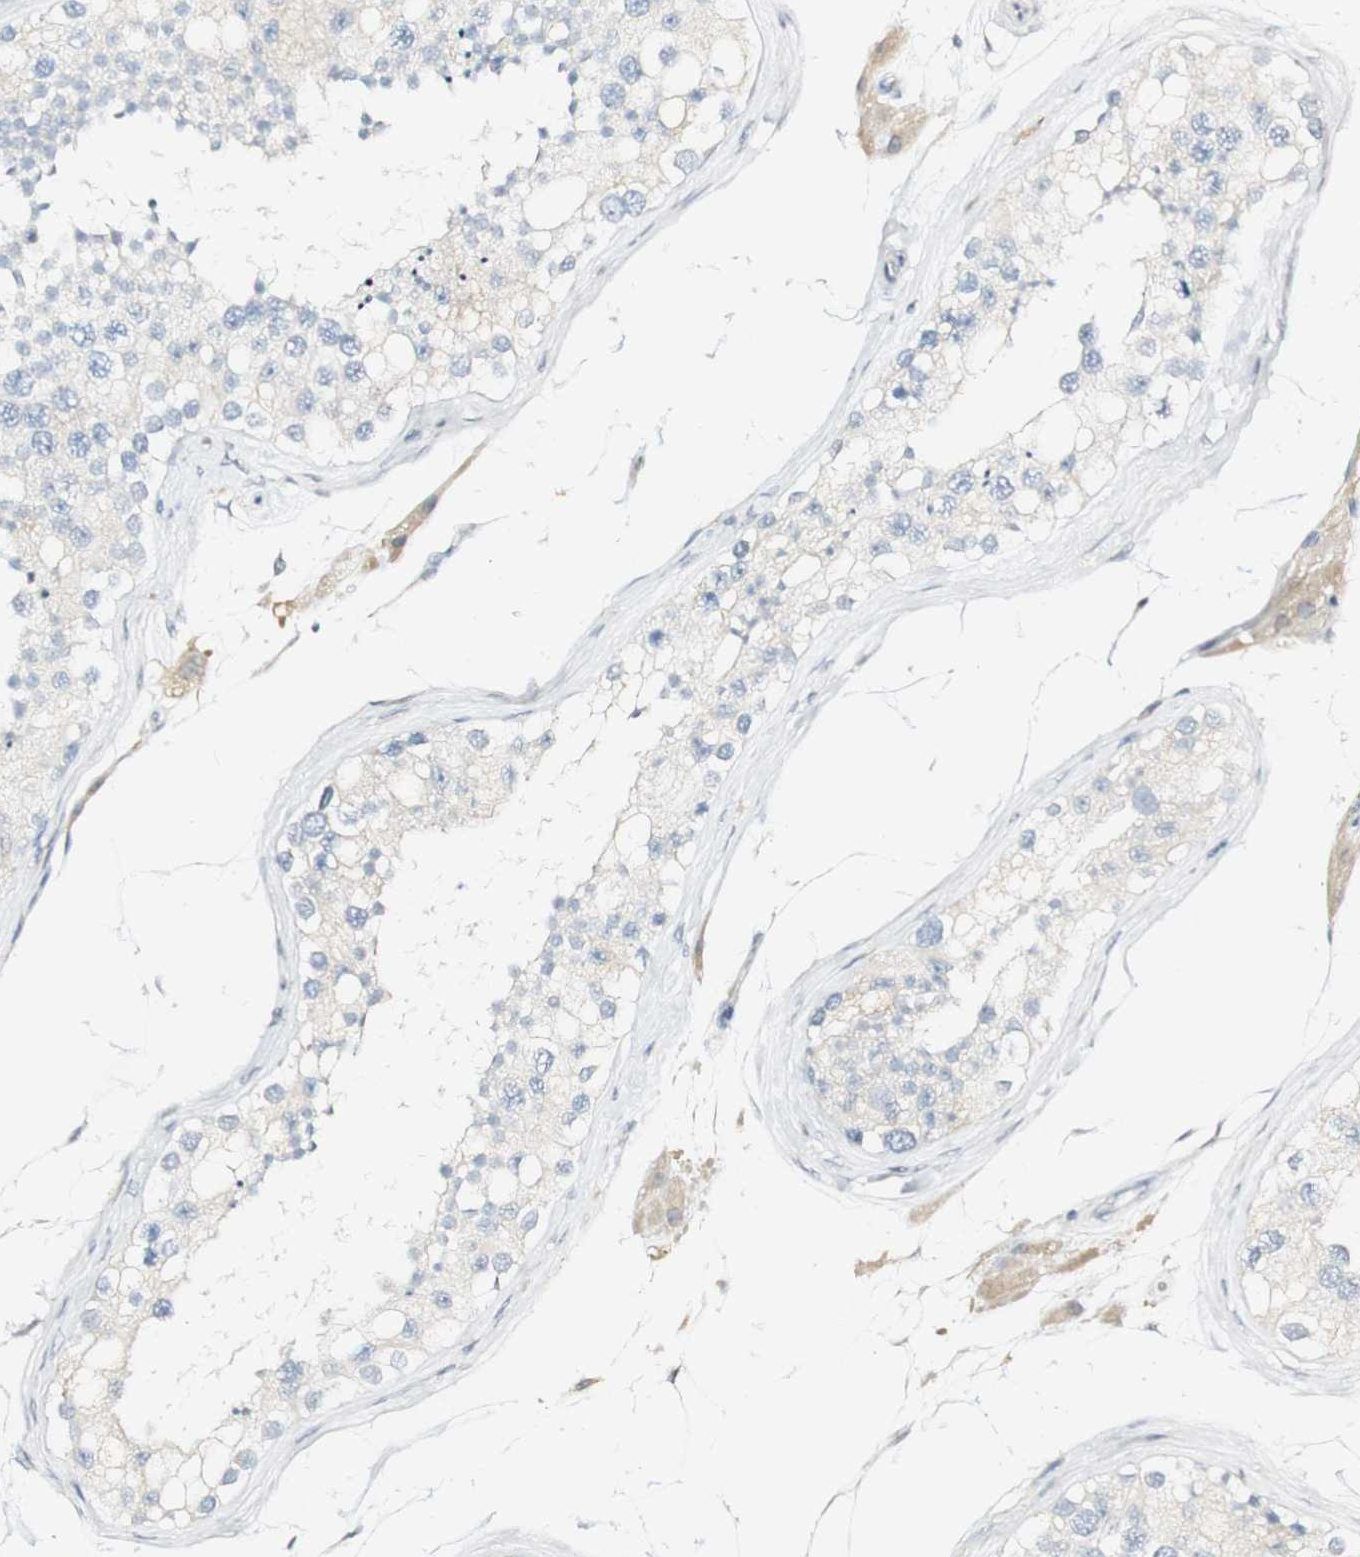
{"staining": {"intensity": "negative", "quantity": "none", "location": "none"}, "tissue": "testis", "cell_type": "Cells in seminiferous ducts", "image_type": "normal", "snomed": [{"axis": "morphology", "description": "Normal tissue, NOS"}, {"axis": "topography", "description": "Testis"}], "caption": "Protein analysis of normal testis exhibits no significant expression in cells in seminiferous ducts. (Immunohistochemistry, brightfield microscopy, high magnification).", "gene": "FMO3", "patient": {"sex": "male", "age": 68}}